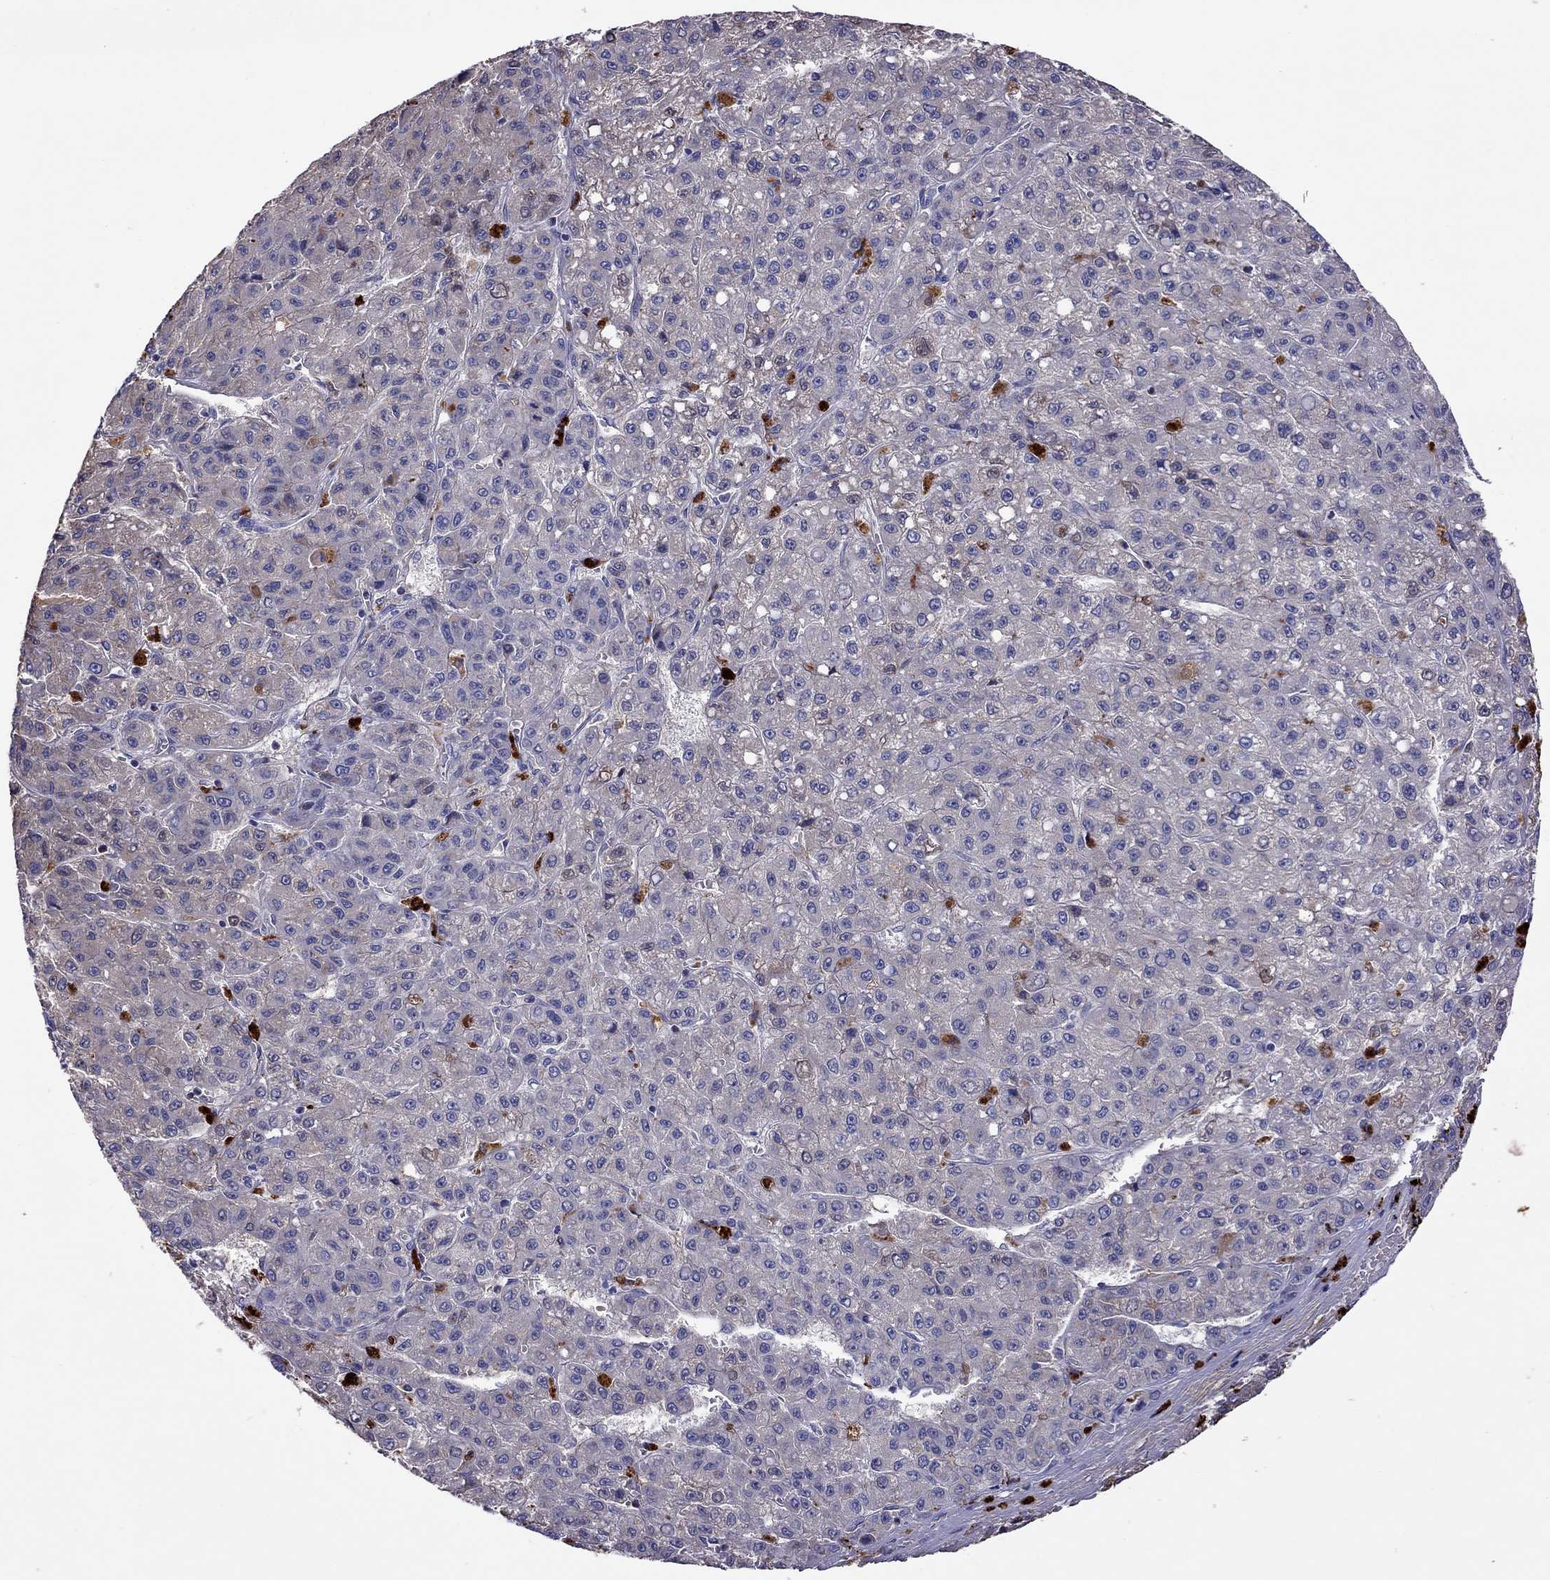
{"staining": {"intensity": "moderate", "quantity": "<25%", "location": "cytoplasmic/membranous"}, "tissue": "liver cancer", "cell_type": "Tumor cells", "image_type": "cancer", "snomed": [{"axis": "morphology", "description": "Carcinoma, Hepatocellular, NOS"}, {"axis": "topography", "description": "Liver"}], "caption": "Immunohistochemistry (IHC) of human hepatocellular carcinoma (liver) reveals low levels of moderate cytoplasmic/membranous expression in approximately <25% of tumor cells. The staining was performed using DAB, with brown indicating positive protein expression. Nuclei are stained blue with hematoxylin.", "gene": "SERPINA3", "patient": {"sex": "male", "age": 70}}